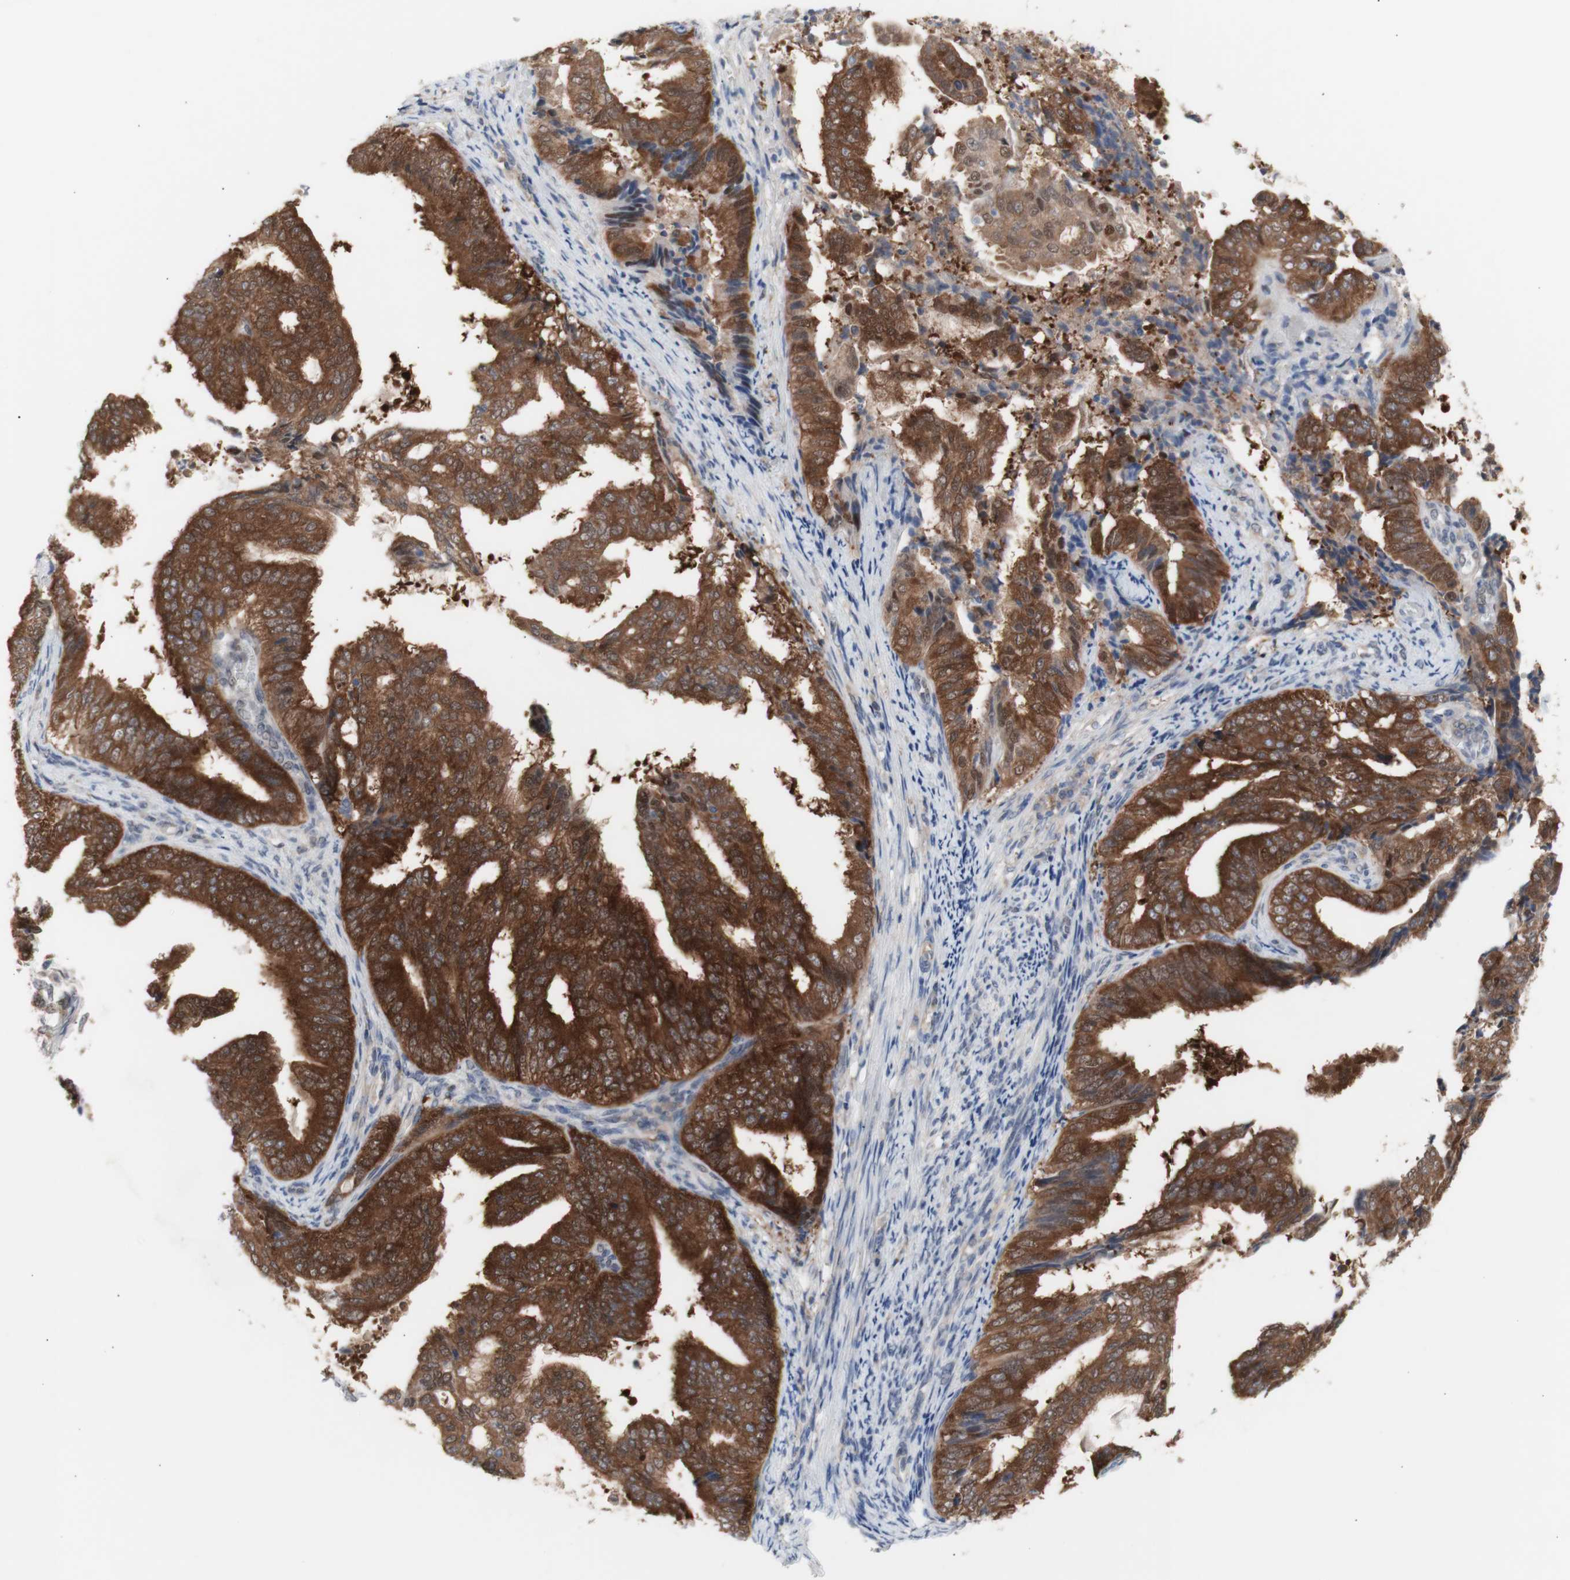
{"staining": {"intensity": "strong", "quantity": ">75%", "location": "cytoplasmic/membranous"}, "tissue": "endometrial cancer", "cell_type": "Tumor cells", "image_type": "cancer", "snomed": [{"axis": "morphology", "description": "Adenocarcinoma, NOS"}, {"axis": "topography", "description": "Endometrium"}], "caption": "The histopathology image reveals staining of endometrial adenocarcinoma, revealing strong cytoplasmic/membranous protein expression (brown color) within tumor cells.", "gene": "PRMT5", "patient": {"sex": "female", "age": 58}}